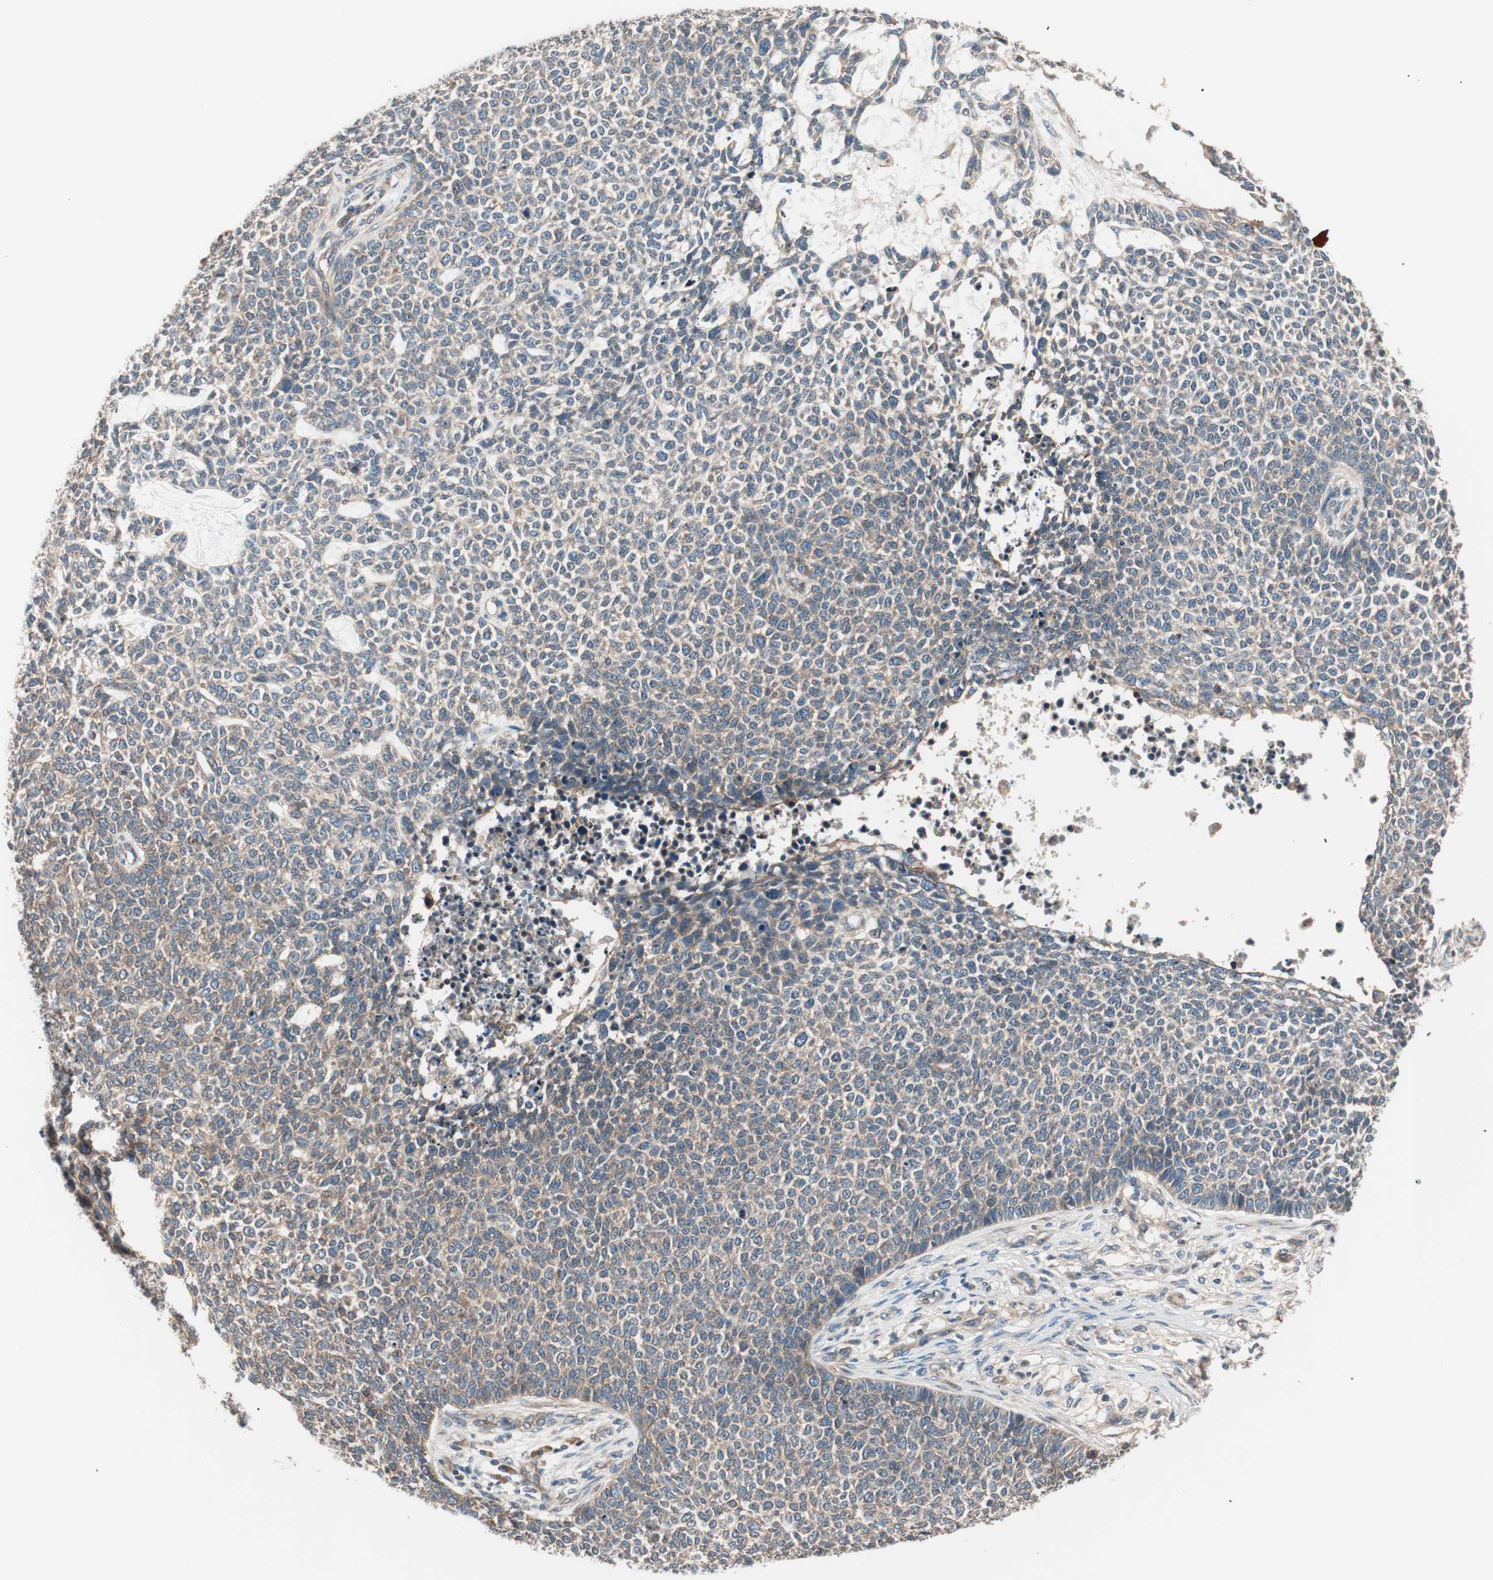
{"staining": {"intensity": "moderate", "quantity": ">75%", "location": "cytoplasmic/membranous"}, "tissue": "skin cancer", "cell_type": "Tumor cells", "image_type": "cancer", "snomed": [{"axis": "morphology", "description": "Basal cell carcinoma"}, {"axis": "topography", "description": "Skin"}], "caption": "This photomicrograph shows immunohistochemistry staining of basal cell carcinoma (skin), with medium moderate cytoplasmic/membranous staining in about >75% of tumor cells.", "gene": "TSG101", "patient": {"sex": "female", "age": 84}}